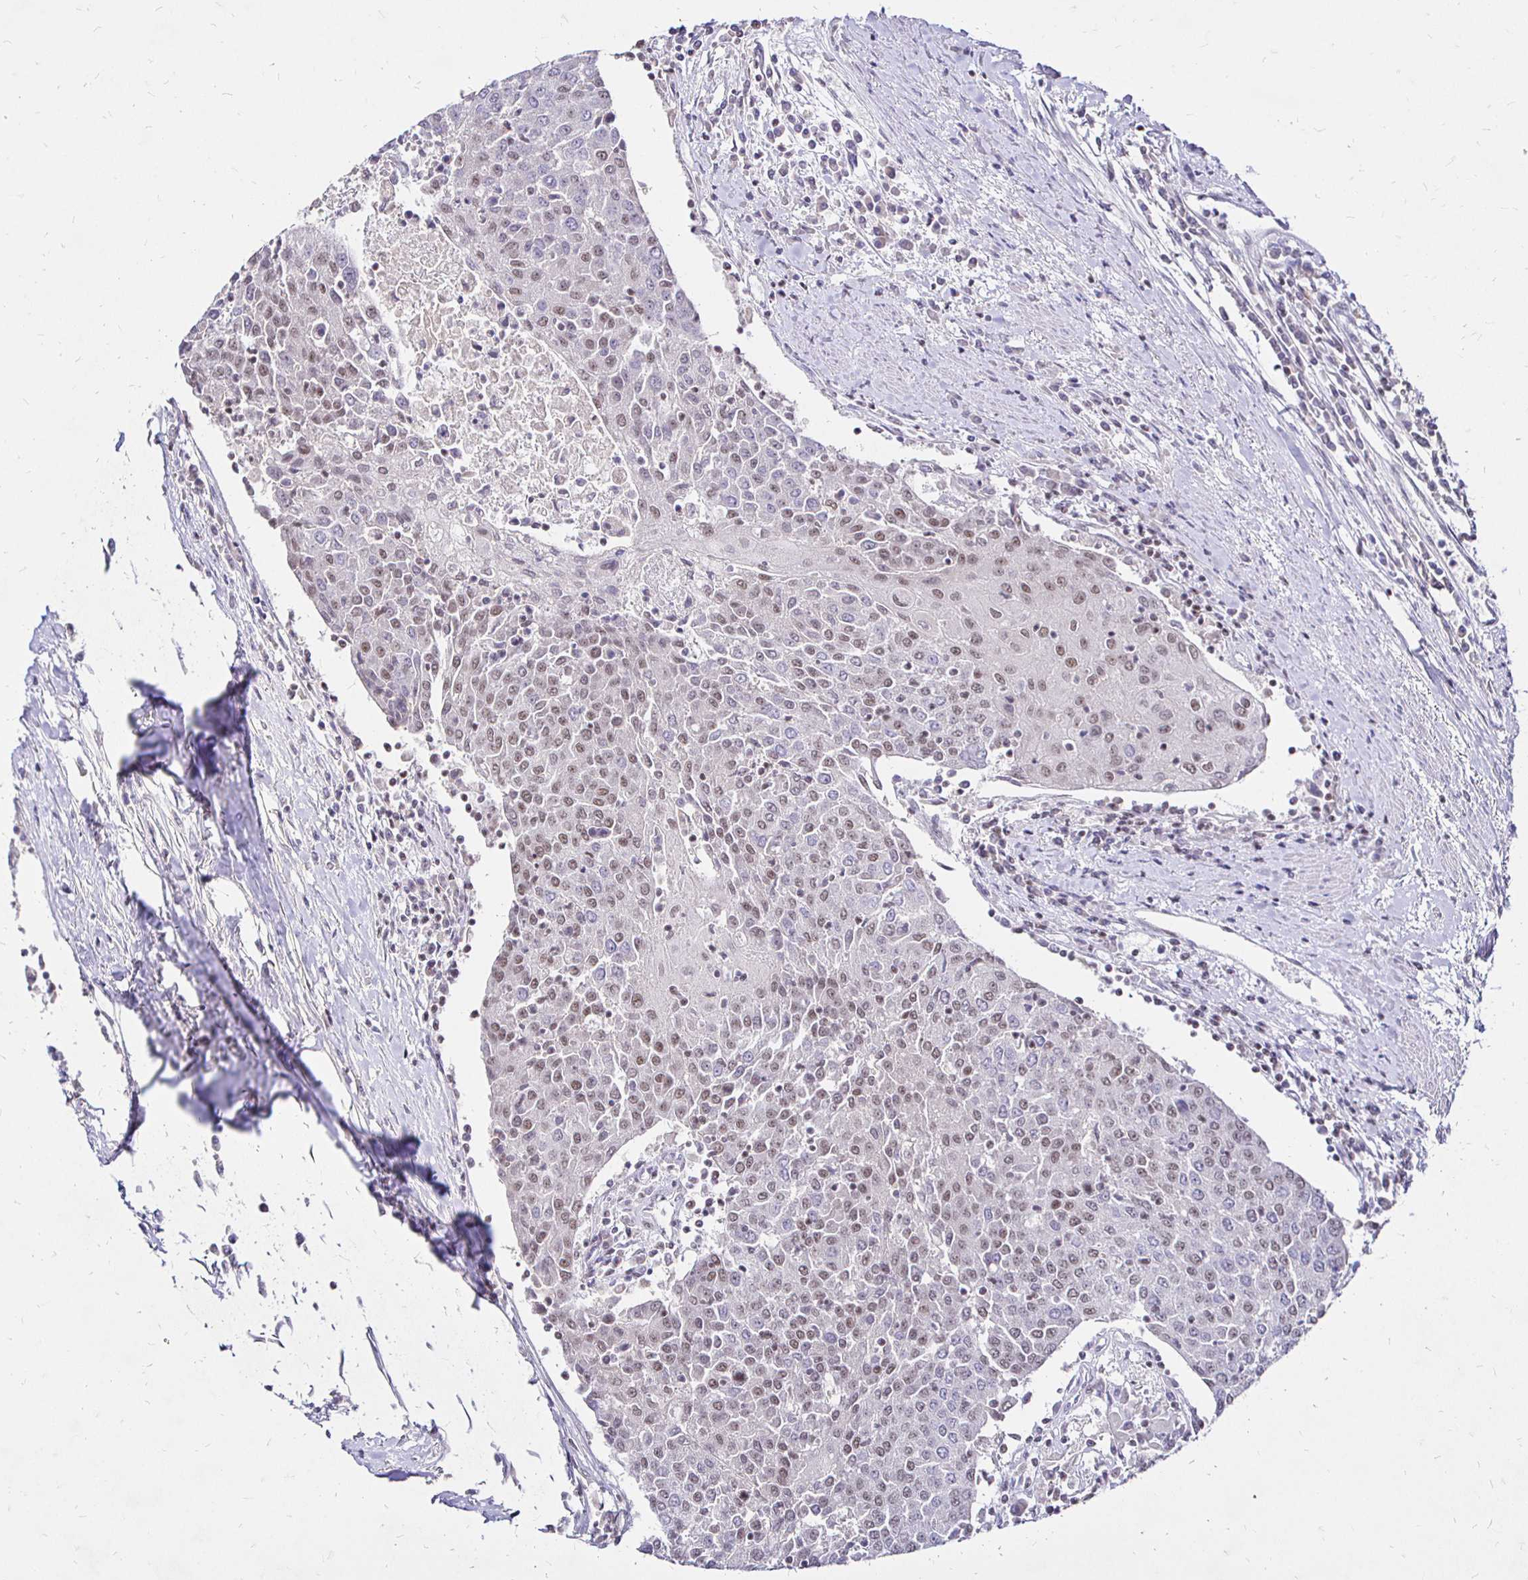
{"staining": {"intensity": "weak", "quantity": "25%-75%", "location": "nuclear"}, "tissue": "urothelial cancer", "cell_type": "Tumor cells", "image_type": "cancer", "snomed": [{"axis": "morphology", "description": "Urothelial carcinoma, High grade"}, {"axis": "topography", "description": "Urinary bladder"}], "caption": "Immunohistochemistry histopathology image of urothelial carcinoma (high-grade) stained for a protein (brown), which displays low levels of weak nuclear expression in about 25%-75% of tumor cells.", "gene": "SIN3A", "patient": {"sex": "female", "age": 85}}